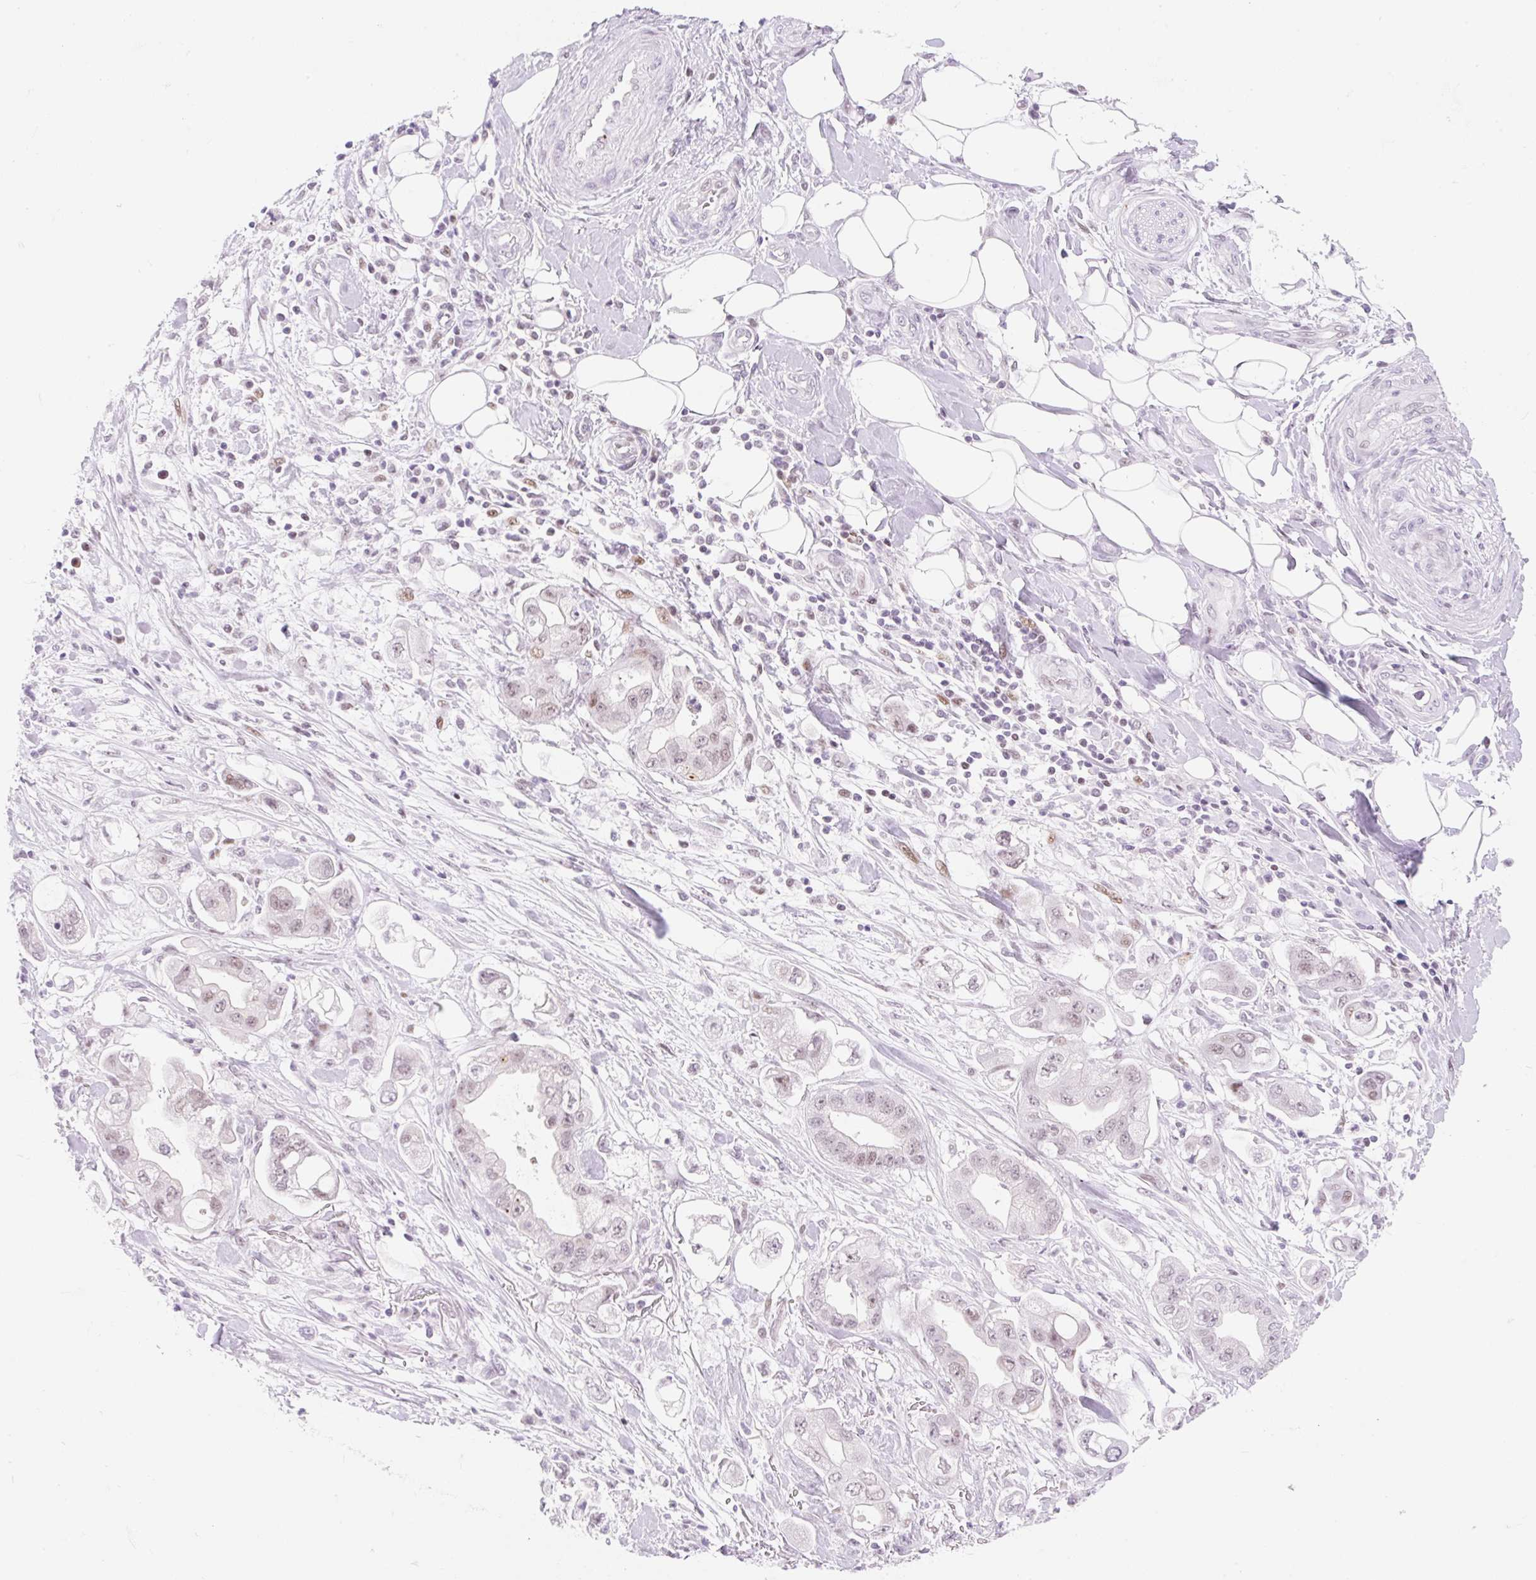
{"staining": {"intensity": "weak", "quantity": "25%-75%", "location": "nuclear"}, "tissue": "stomach cancer", "cell_type": "Tumor cells", "image_type": "cancer", "snomed": [{"axis": "morphology", "description": "Adenocarcinoma, NOS"}, {"axis": "topography", "description": "Stomach"}], "caption": "IHC histopathology image of human stomach adenocarcinoma stained for a protein (brown), which shows low levels of weak nuclear expression in about 25%-75% of tumor cells.", "gene": "H2BW1", "patient": {"sex": "male", "age": 62}}